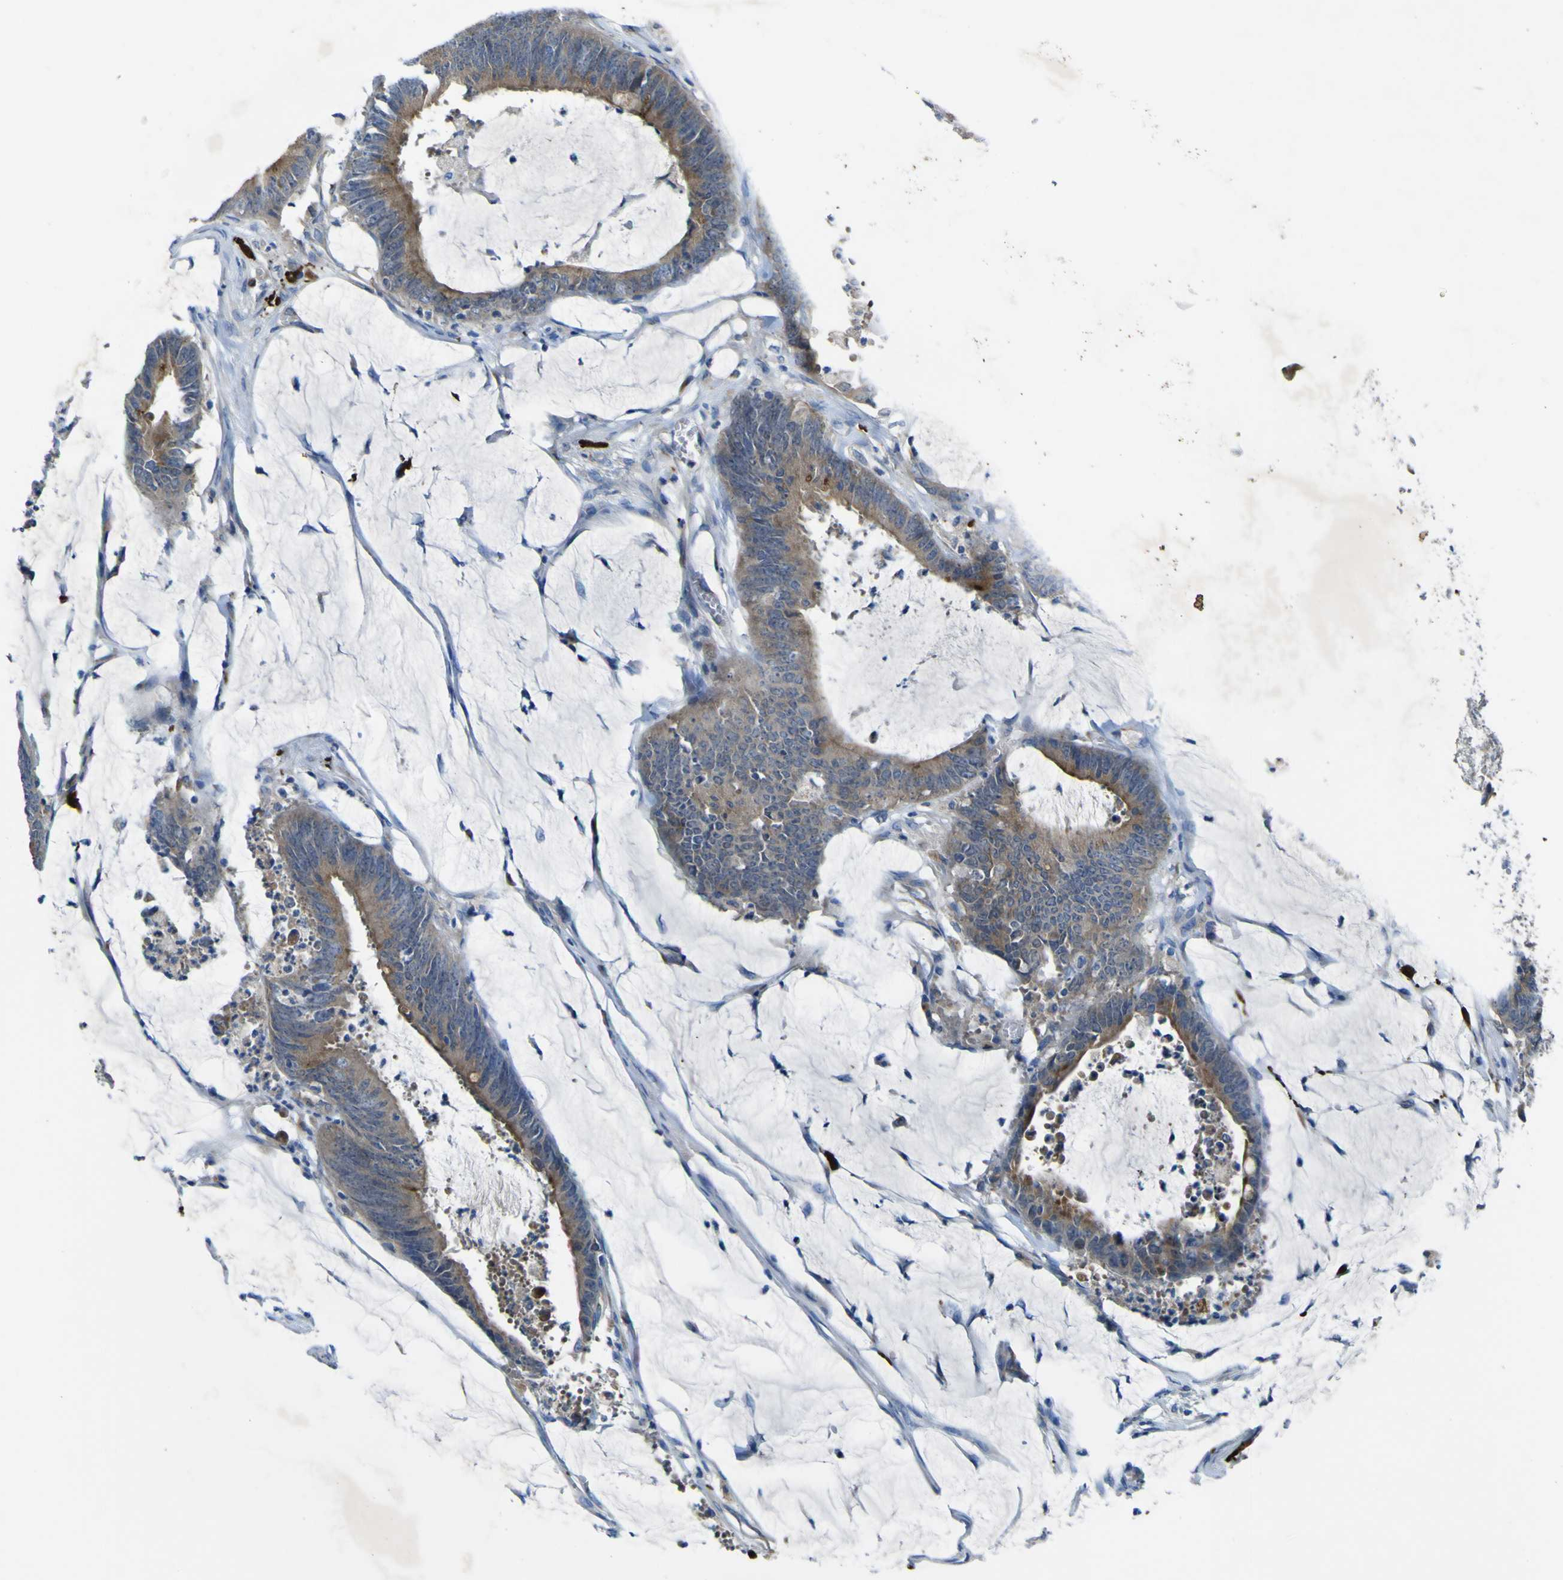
{"staining": {"intensity": "moderate", "quantity": ">75%", "location": "cytoplasmic/membranous"}, "tissue": "colorectal cancer", "cell_type": "Tumor cells", "image_type": "cancer", "snomed": [{"axis": "morphology", "description": "Adenocarcinoma, NOS"}, {"axis": "topography", "description": "Rectum"}], "caption": "Immunohistochemical staining of human colorectal adenocarcinoma reveals moderate cytoplasmic/membranous protein positivity in approximately >75% of tumor cells.", "gene": "CST3", "patient": {"sex": "female", "age": 66}}